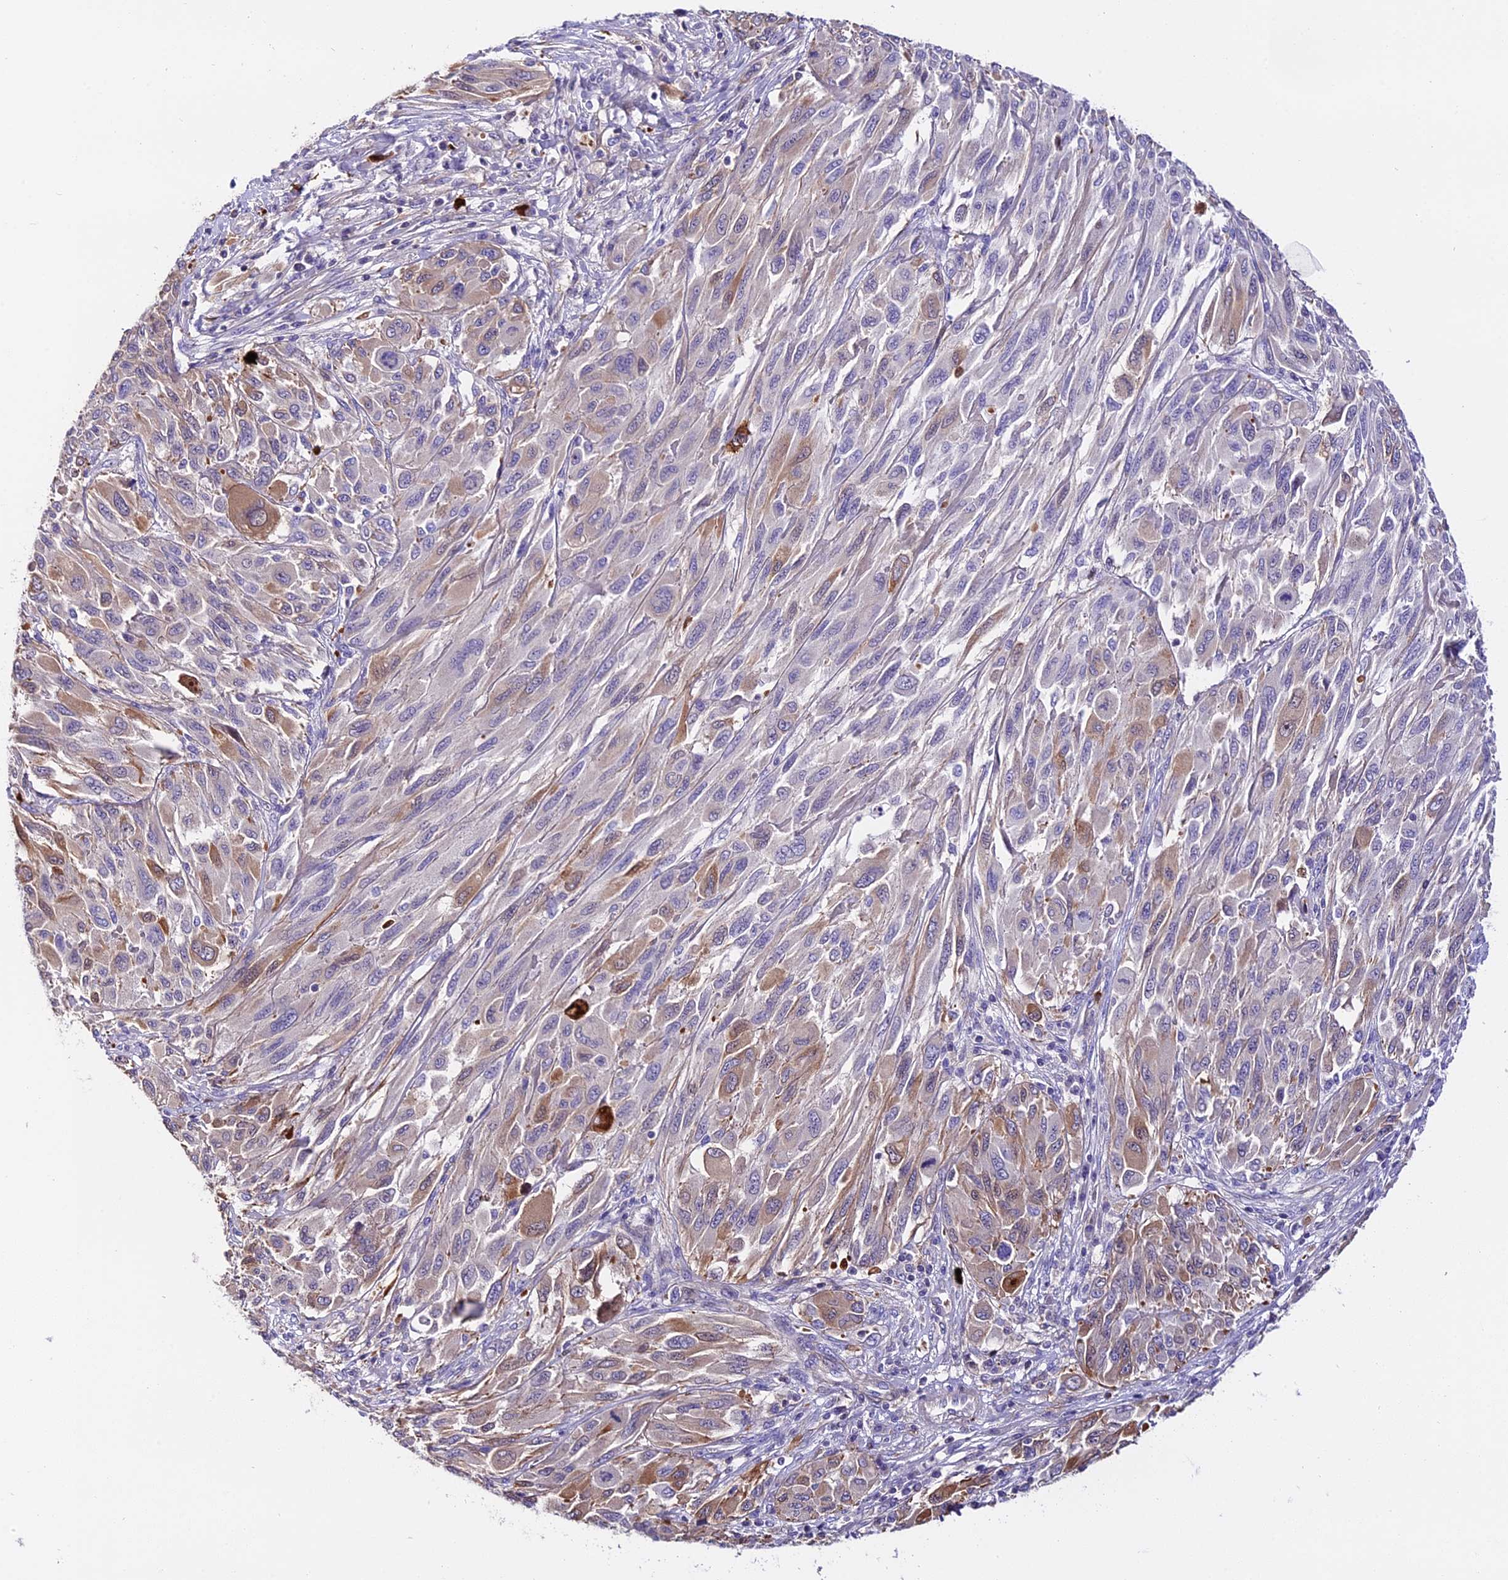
{"staining": {"intensity": "moderate", "quantity": "<25%", "location": "cytoplasmic/membranous"}, "tissue": "melanoma", "cell_type": "Tumor cells", "image_type": "cancer", "snomed": [{"axis": "morphology", "description": "Malignant melanoma, NOS"}, {"axis": "topography", "description": "Skin"}], "caption": "Human malignant melanoma stained with a brown dye exhibits moderate cytoplasmic/membranous positive staining in approximately <25% of tumor cells.", "gene": "MAP3K7CL", "patient": {"sex": "female", "age": 91}}